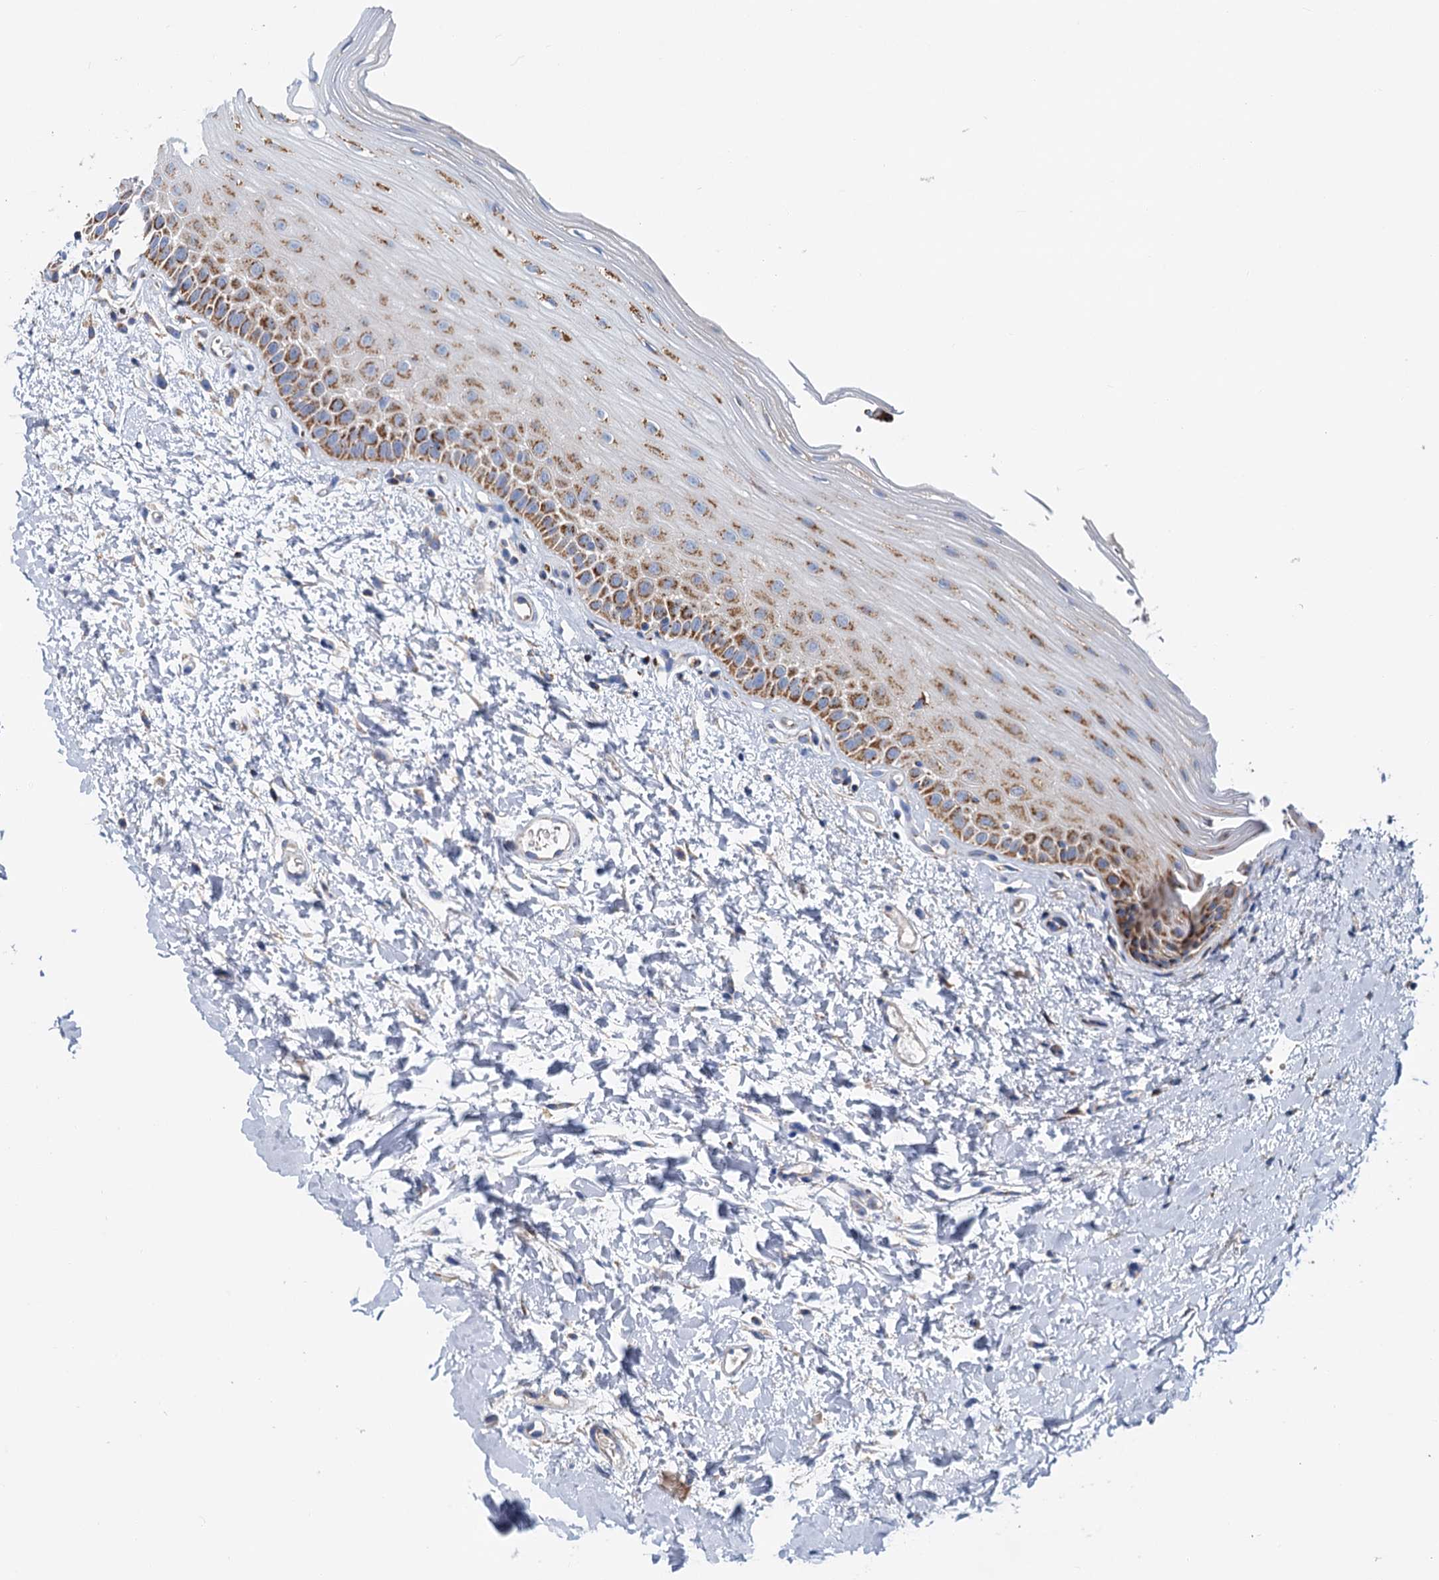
{"staining": {"intensity": "moderate", "quantity": "25%-75%", "location": "cytoplasmic/membranous"}, "tissue": "oral mucosa", "cell_type": "Squamous epithelial cells", "image_type": "normal", "snomed": [{"axis": "morphology", "description": "Normal tissue, NOS"}, {"axis": "topography", "description": "Oral tissue"}], "caption": "This image demonstrates IHC staining of benign oral mucosa, with medium moderate cytoplasmic/membranous staining in about 25%-75% of squamous epithelial cells.", "gene": "CCP110", "patient": {"sex": "female", "age": 56}}